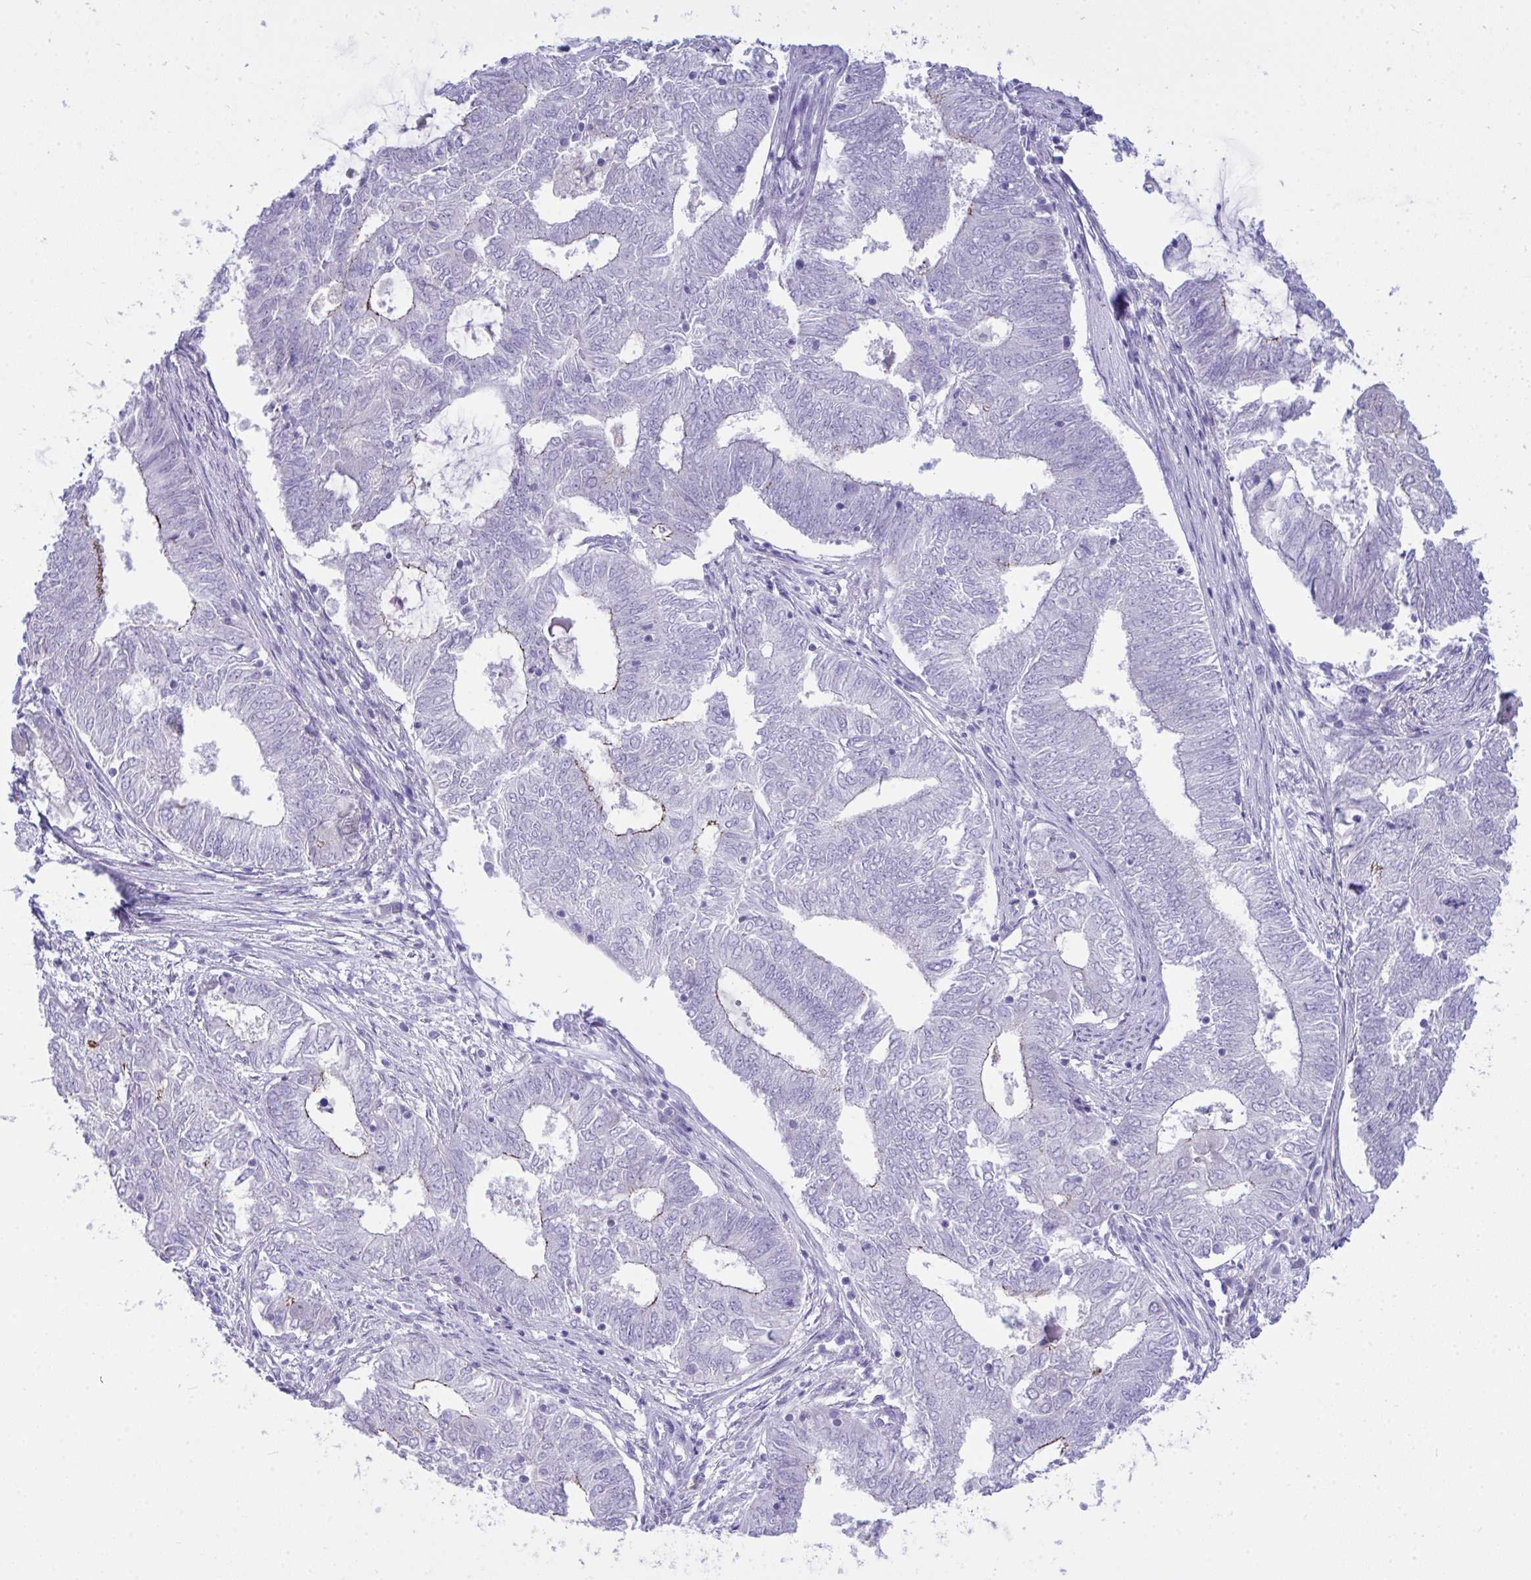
{"staining": {"intensity": "negative", "quantity": "none", "location": "none"}, "tissue": "endometrial cancer", "cell_type": "Tumor cells", "image_type": "cancer", "snomed": [{"axis": "morphology", "description": "Adenocarcinoma, NOS"}, {"axis": "topography", "description": "Endometrium"}], "caption": "The image reveals no staining of tumor cells in endometrial cancer (adenocarcinoma).", "gene": "GLB1L2", "patient": {"sex": "female", "age": 62}}